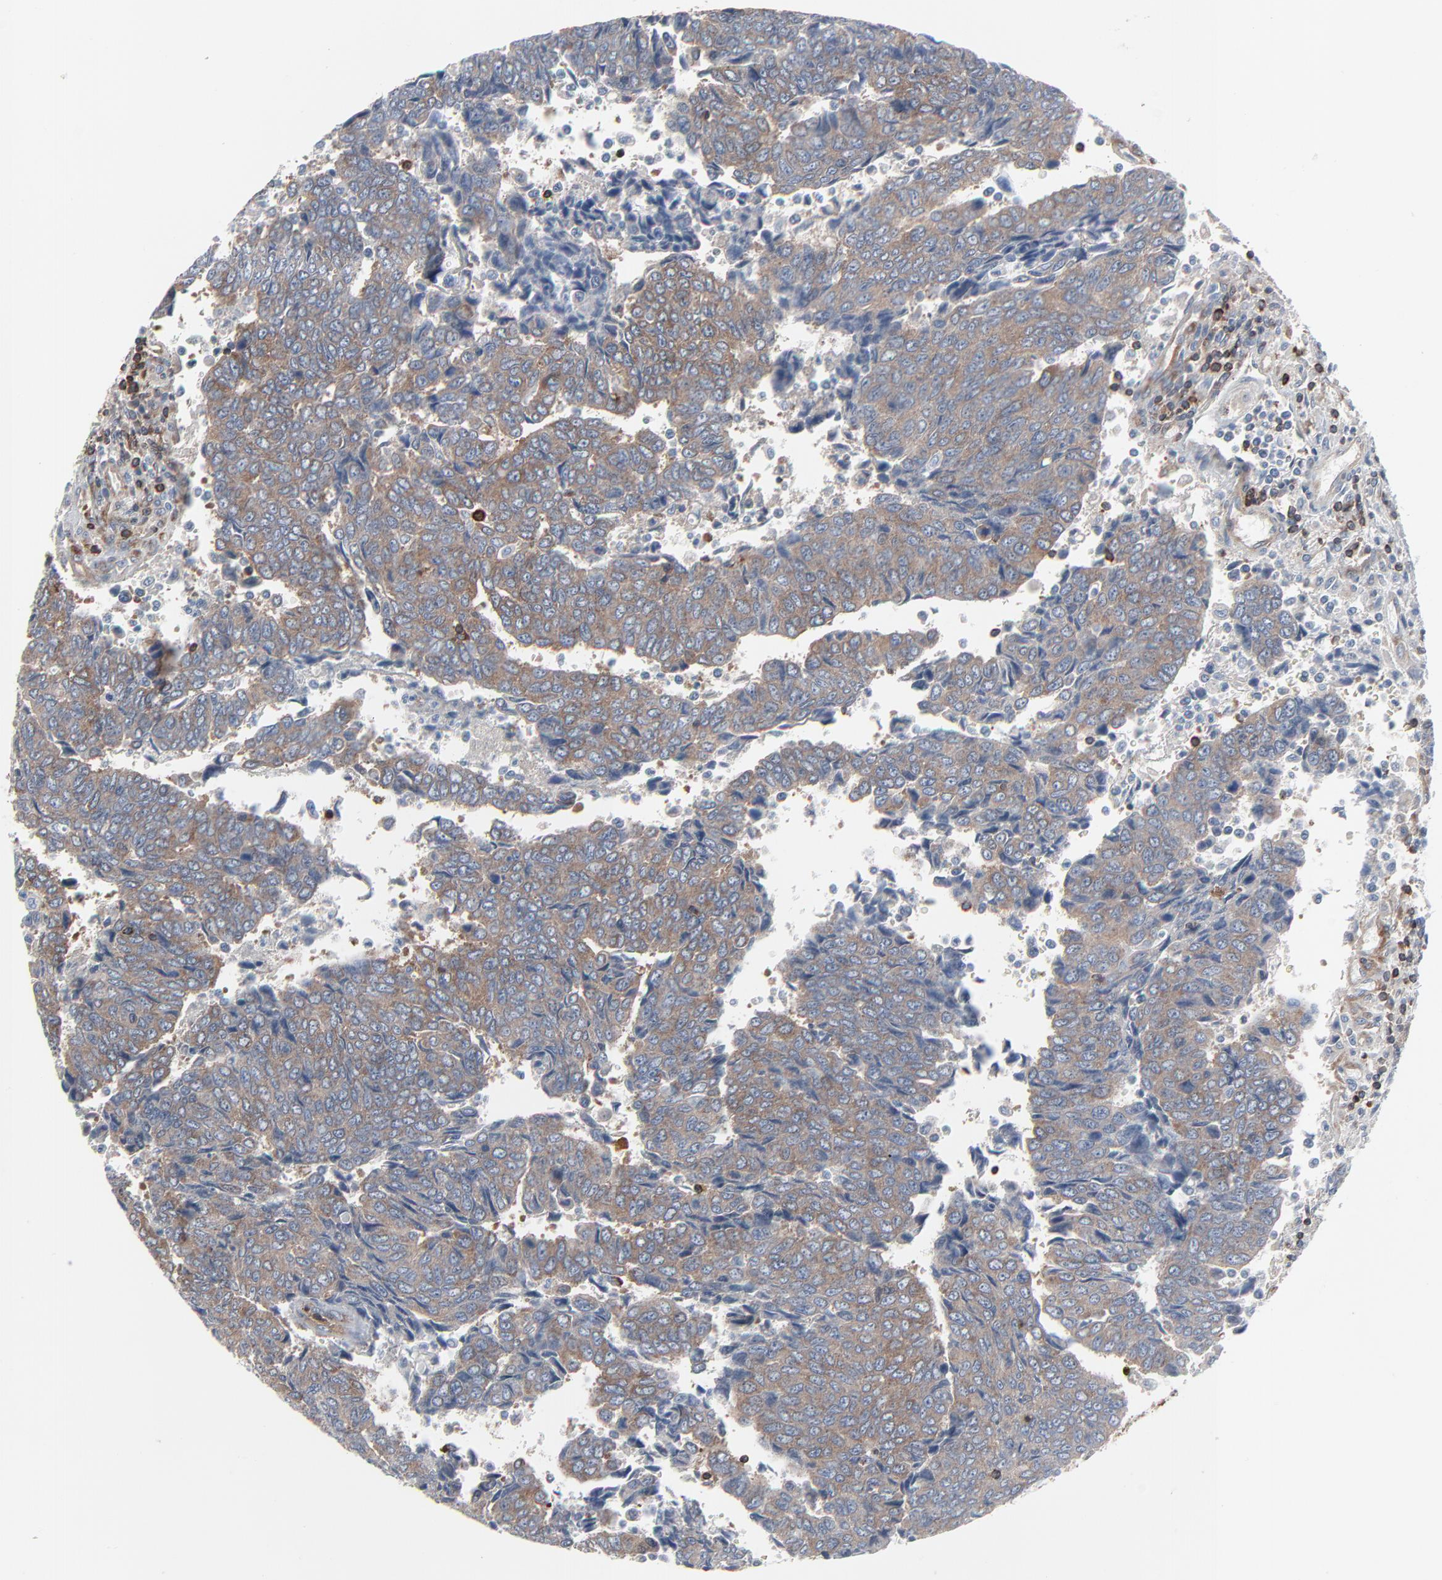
{"staining": {"intensity": "moderate", "quantity": ">75%", "location": "cytoplasmic/membranous"}, "tissue": "urothelial cancer", "cell_type": "Tumor cells", "image_type": "cancer", "snomed": [{"axis": "morphology", "description": "Urothelial carcinoma, High grade"}, {"axis": "topography", "description": "Urinary bladder"}], "caption": "This is a micrograph of immunohistochemistry staining of urothelial cancer, which shows moderate positivity in the cytoplasmic/membranous of tumor cells.", "gene": "OPTN", "patient": {"sex": "male", "age": 86}}